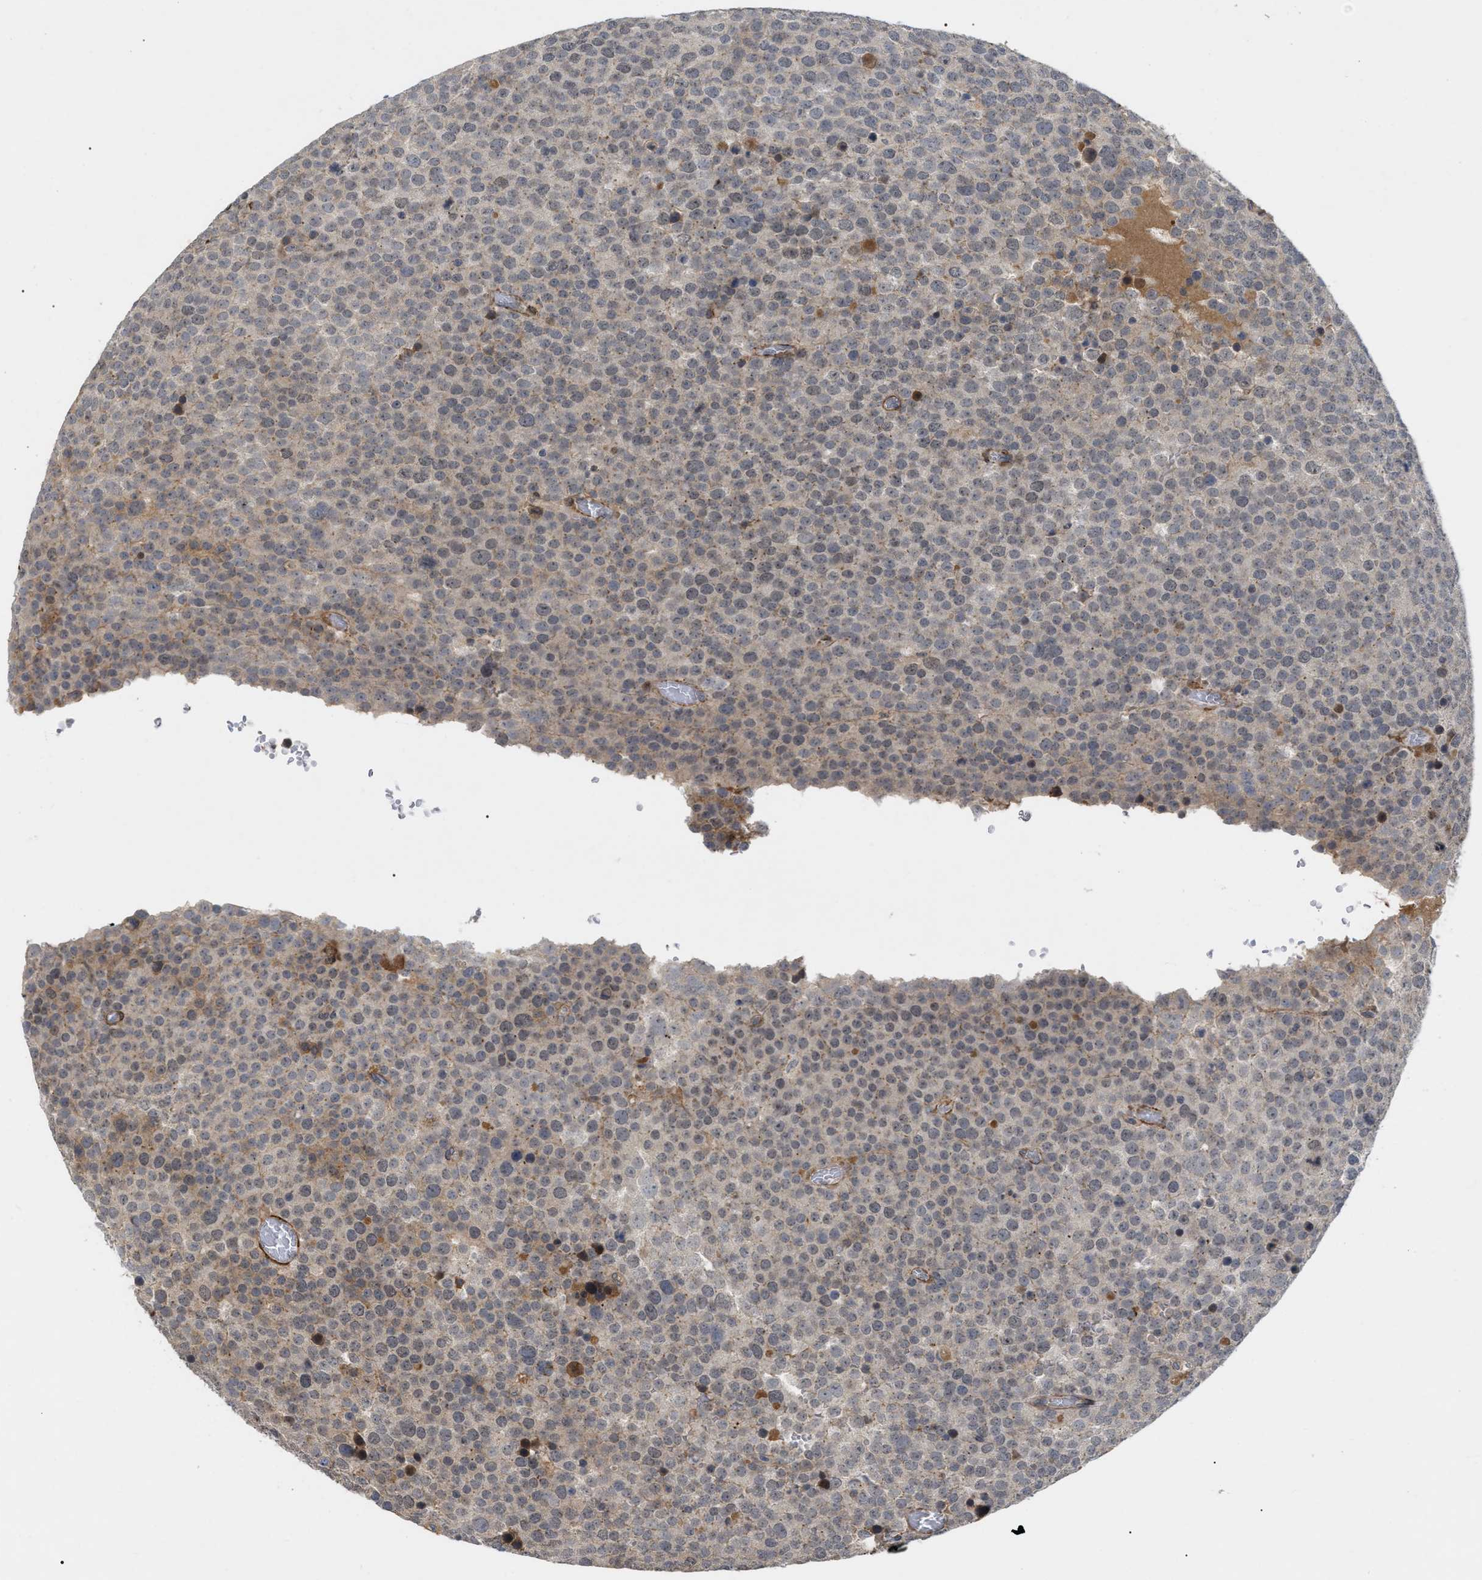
{"staining": {"intensity": "weak", "quantity": "<25%", "location": "nuclear"}, "tissue": "testis cancer", "cell_type": "Tumor cells", "image_type": "cancer", "snomed": [{"axis": "morphology", "description": "Normal tissue, NOS"}, {"axis": "morphology", "description": "Seminoma, NOS"}, {"axis": "topography", "description": "Testis"}], "caption": "The image displays no significant staining in tumor cells of testis cancer. (DAB immunohistochemistry visualized using brightfield microscopy, high magnification).", "gene": "ST6GALNAC6", "patient": {"sex": "male", "age": 71}}